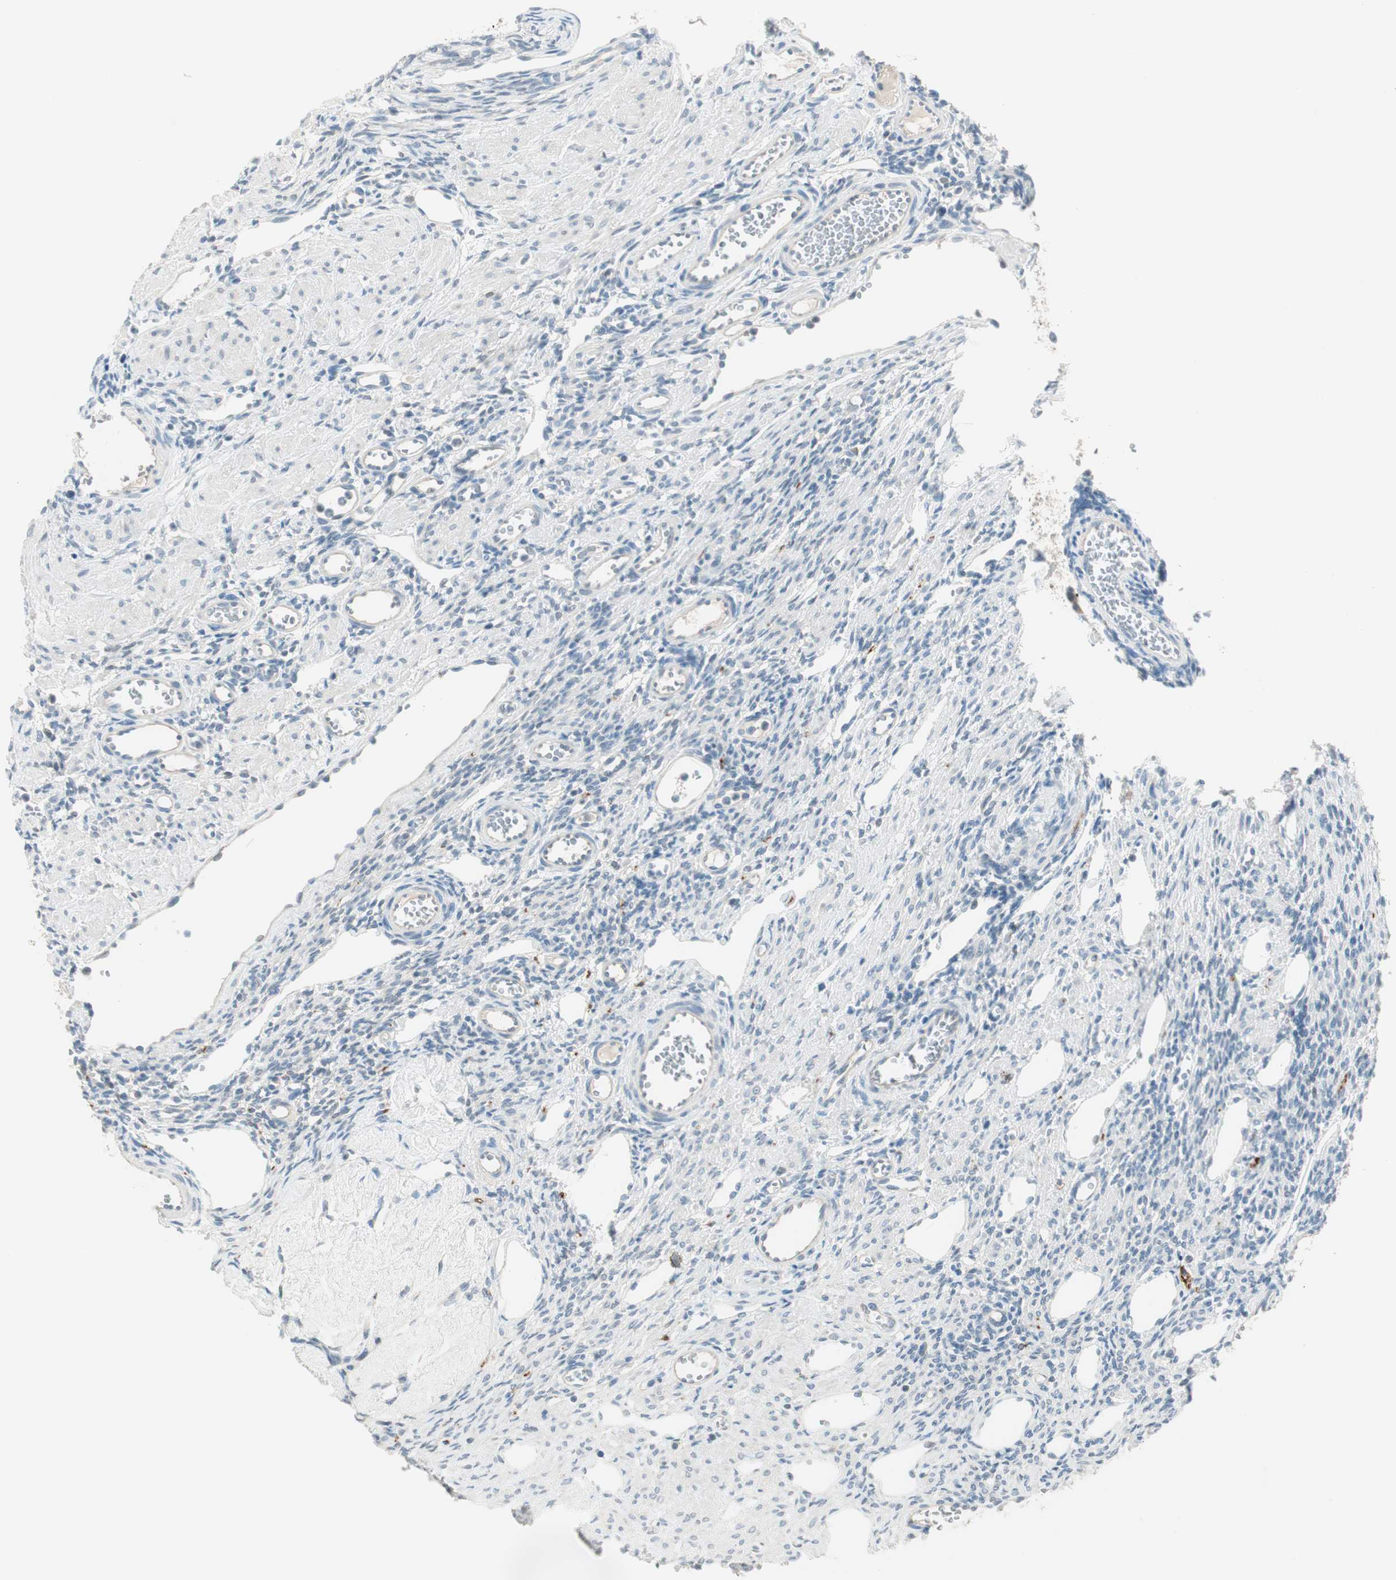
{"staining": {"intensity": "negative", "quantity": "none", "location": "none"}, "tissue": "ovary", "cell_type": "Ovarian stroma cells", "image_type": "normal", "snomed": [{"axis": "morphology", "description": "Normal tissue, NOS"}, {"axis": "topography", "description": "Ovary"}], "caption": "IHC image of normal ovary stained for a protein (brown), which reveals no staining in ovarian stroma cells.", "gene": "GNAO1", "patient": {"sex": "female", "age": 33}}